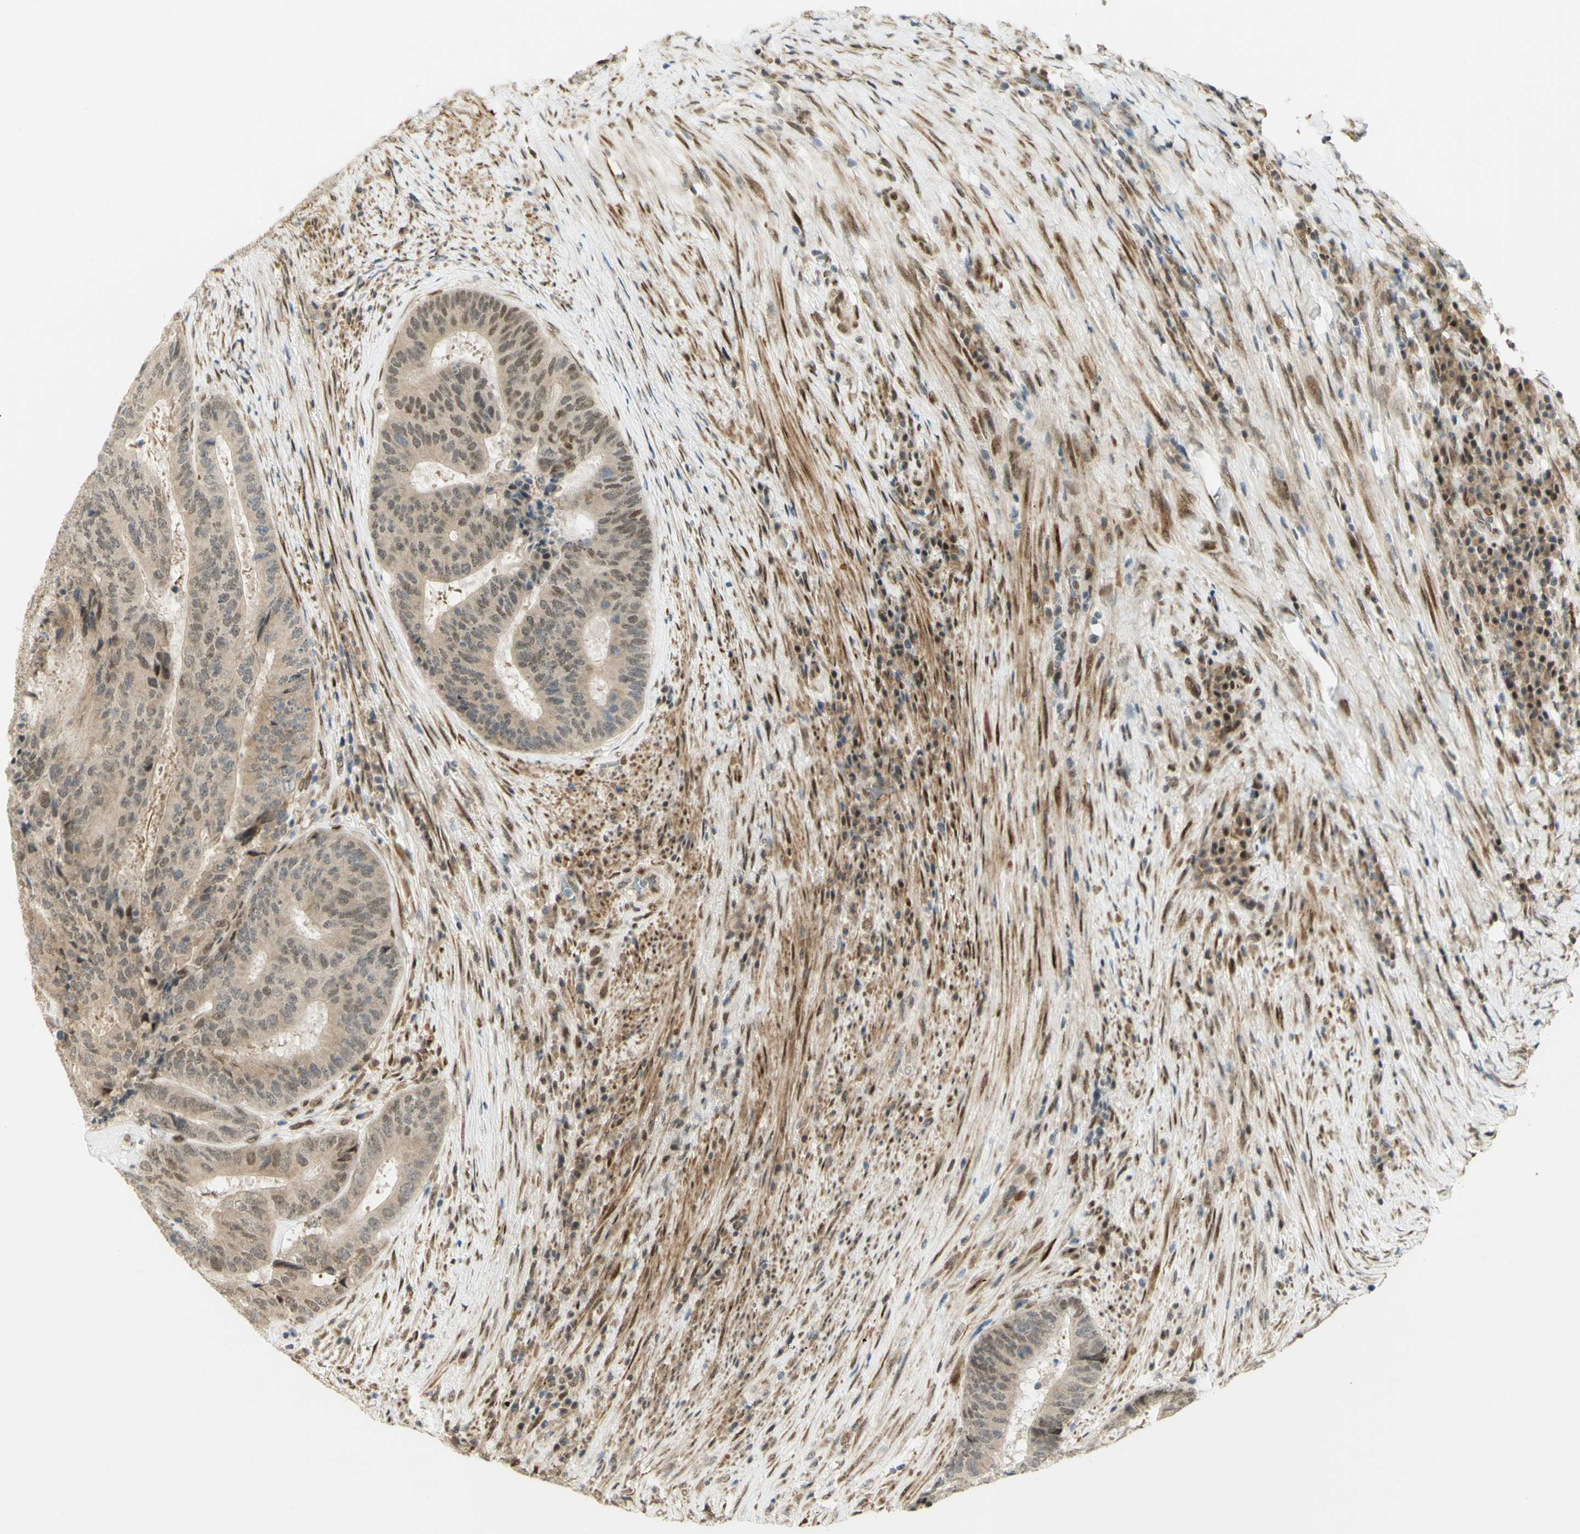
{"staining": {"intensity": "moderate", "quantity": ">75%", "location": "cytoplasmic/membranous,nuclear"}, "tissue": "colorectal cancer", "cell_type": "Tumor cells", "image_type": "cancer", "snomed": [{"axis": "morphology", "description": "Adenocarcinoma, NOS"}, {"axis": "topography", "description": "Rectum"}], "caption": "DAB immunohistochemical staining of colorectal cancer (adenocarcinoma) reveals moderate cytoplasmic/membranous and nuclear protein expression in about >75% of tumor cells. Using DAB (3,3'-diaminobenzidine) (brown) and hematoxylin (blue) stains, captured at high magnification using brightfield microscopy.", "gene": "DDX1", "patient": {"sex": "male", "age": 72}}